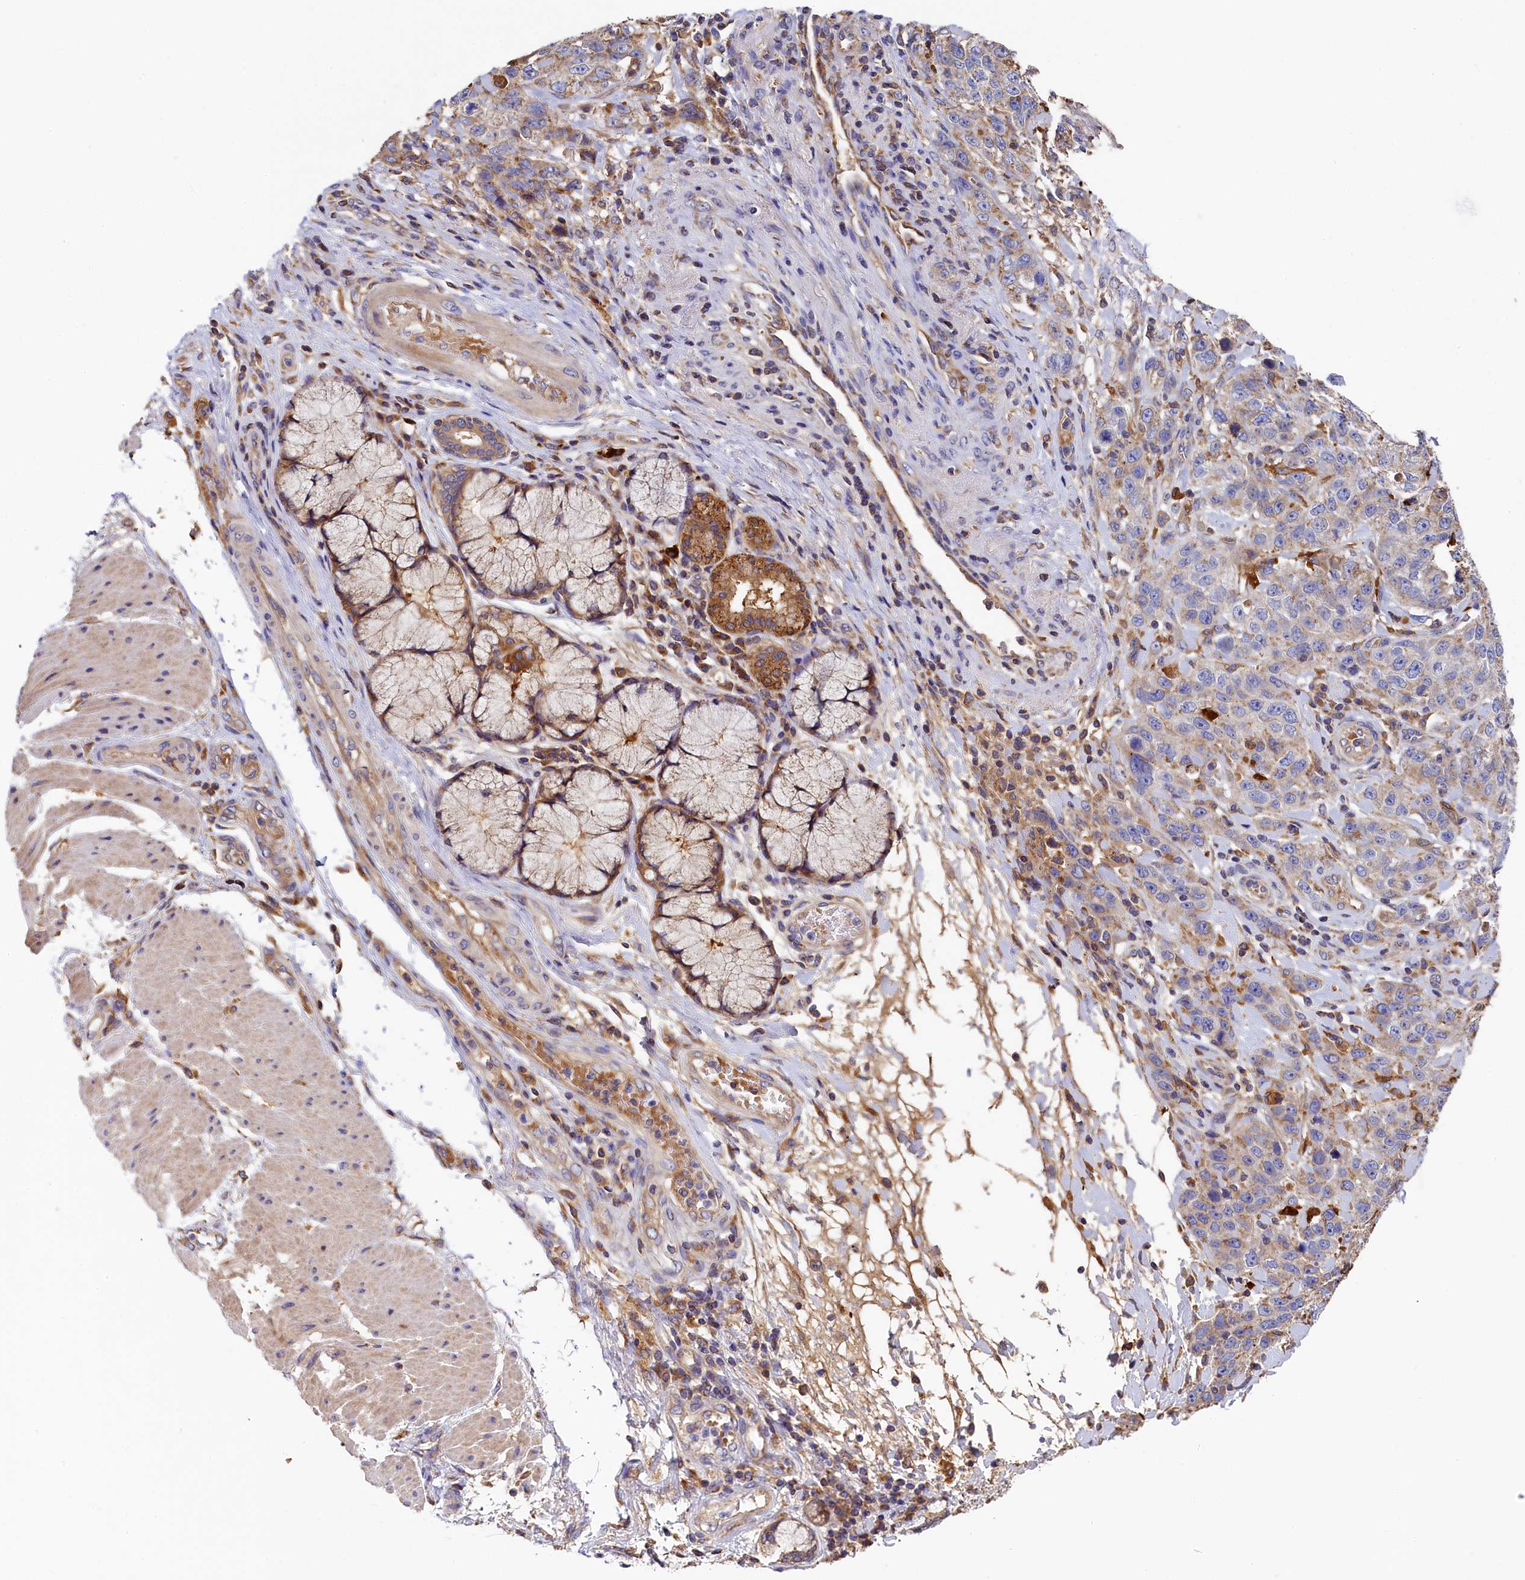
{"staining": {"intensity": "weak", "quantity": "<25%", "location": "cytoplasmic/membranous"}, "tissue": "stomach cancer", "cell_type": "Tumor cells", "image_type": "cancer", "snomed": [{"axis": "morphology", "description": "Adenocarcinoma, NOS"}, {"axis": "topography", "description": "Stomach"}], "caption": "This is a photomicrograph of IHC staining of stomach adenocarcinoma, which shows no staining in tumor cells. (DAB IHC visualized using brightfield microscopy, high magnification).", "gene": "SEC31B", "patient": {"sex": "male", "age": 48}}